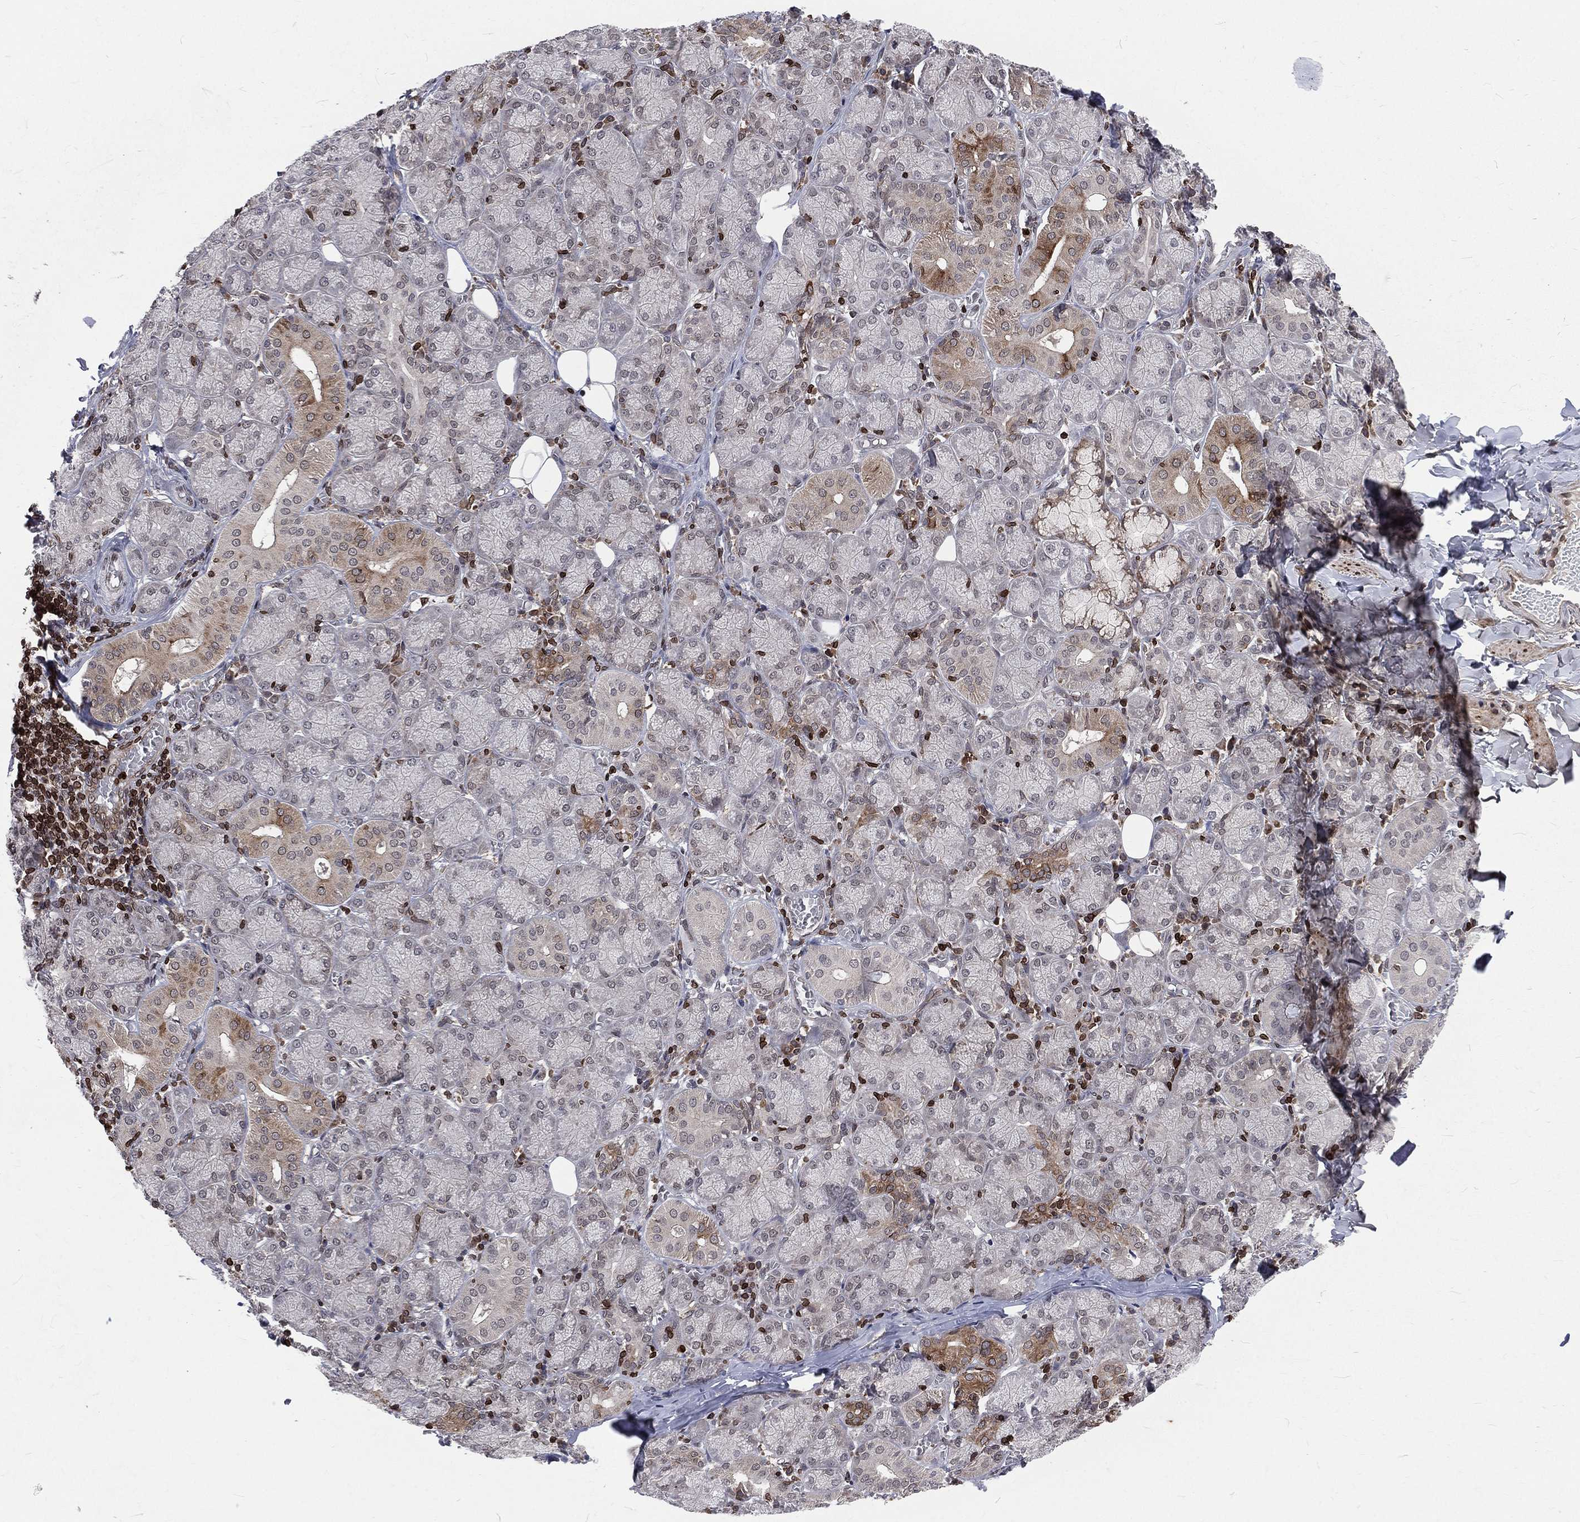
{"staining": {"intensity": "negative", "quantity": "none", "location": "none"}, "tissue": "salivary gland", "cell_type": "Glandular cells", "image_type": "normal", "snomed": [{"axis": "morphology", "description": "Normal tissue, NOS"}, {"axis": "topography", "description": "Salivary gland"}, {"axis": "topography", "description": "Peripheral nerve tissue"}], "caption": "Immunohistochemistry (IHC) of benign human salivary gland exhibits no expression in glandular cells. The staining was performed using DAB to visualize the protein expression in brown, while the nuclei were stained in blue with hematoxylin (Magnification: 20x).", "gene": "LBR", "patient": {"sex": "female", "age": 24}}